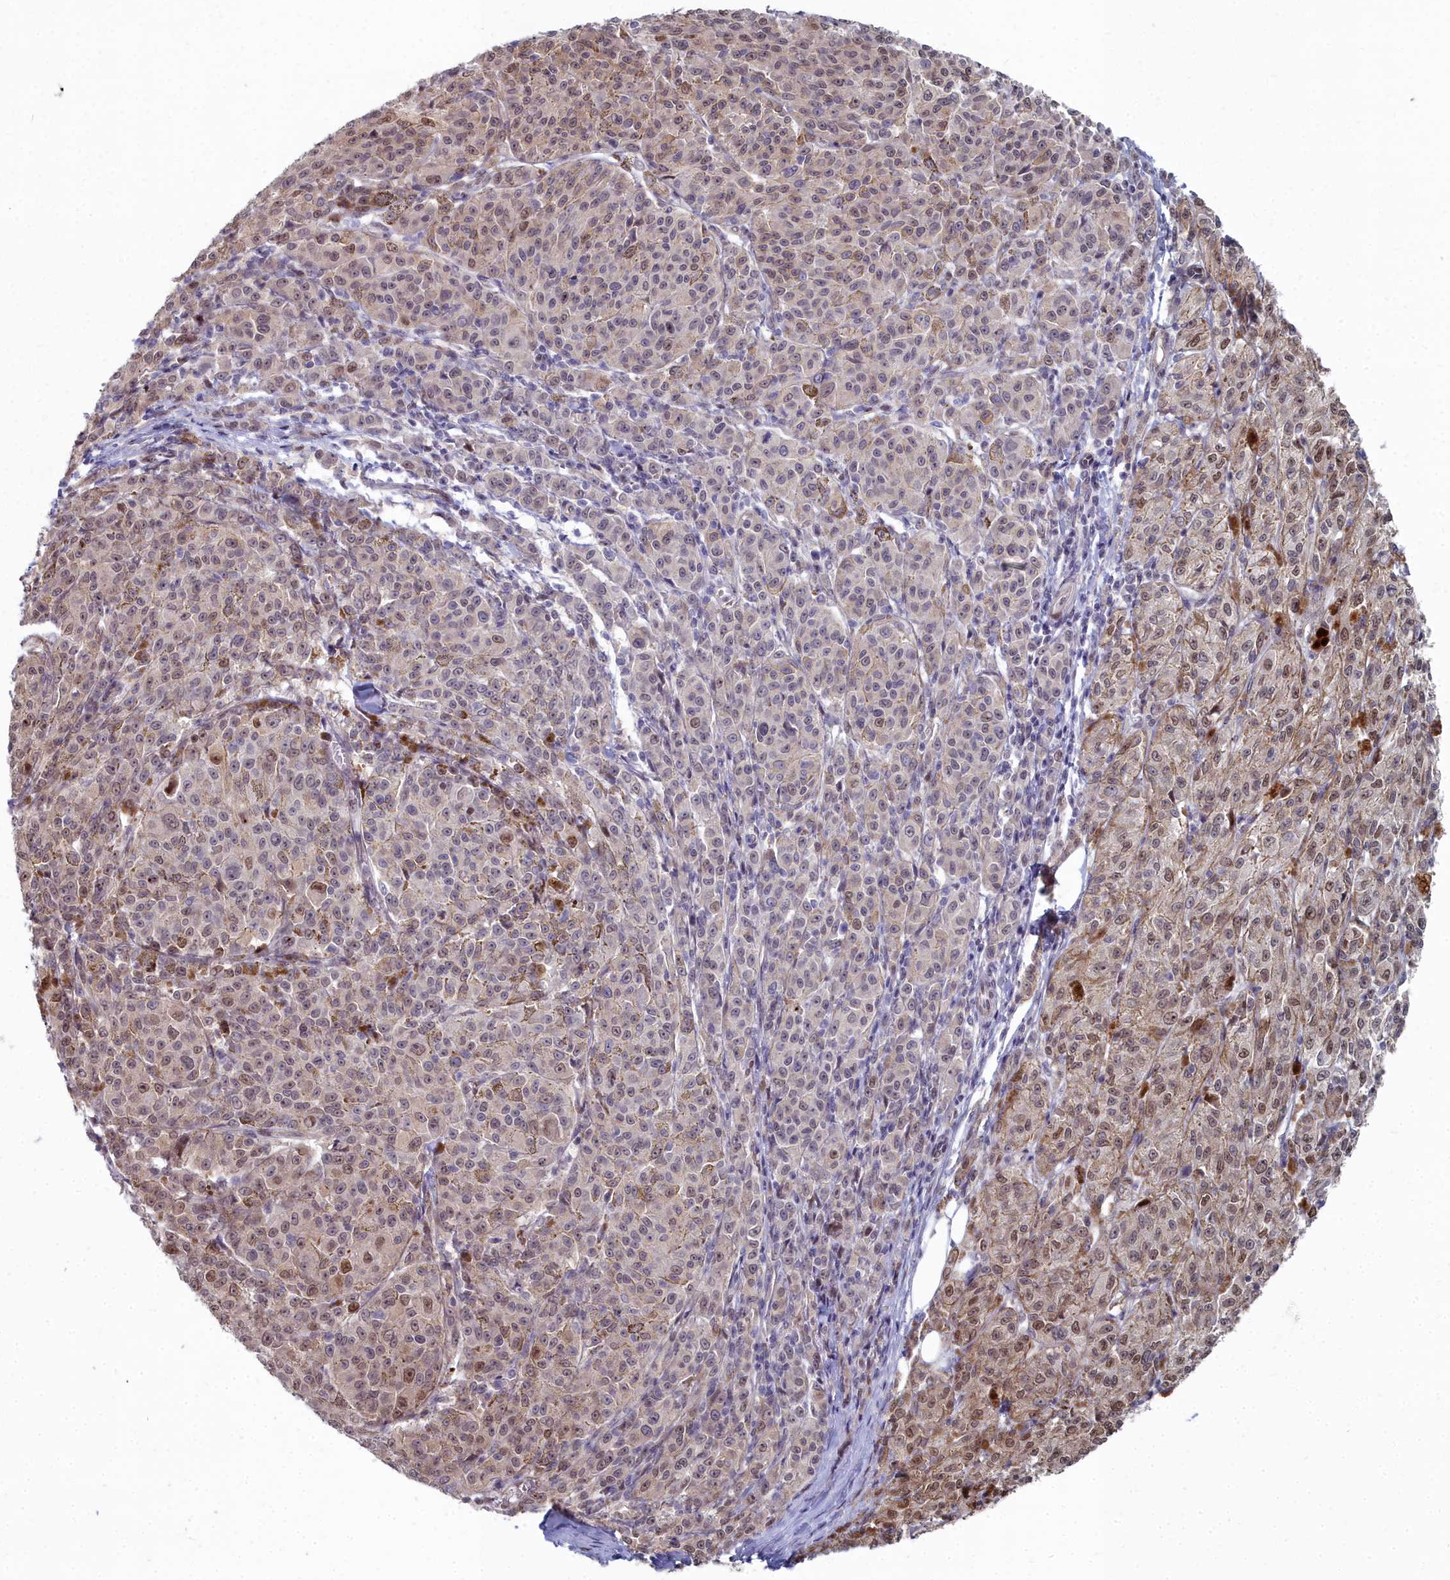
{"staining": {"intensity": "weak", "quantity": "25%-75%", "location": "nuclear"}, "tissue": "melanoma", "cell_type": "Tumor cells", "image_type": "cancer", "snomed": [{"axis": "morphology", "description": "Malignant melanoma, NOS"}, {"axis": "topography", "description": "Skin"}], "caption": "Immunohistochemical staining of malignant melanoma reveals weak nuclear protein positivity in approximately 25%-75% of tumor cells.", "gene": "RPS27A", "patient": {"sex": "female", "age": 52}}